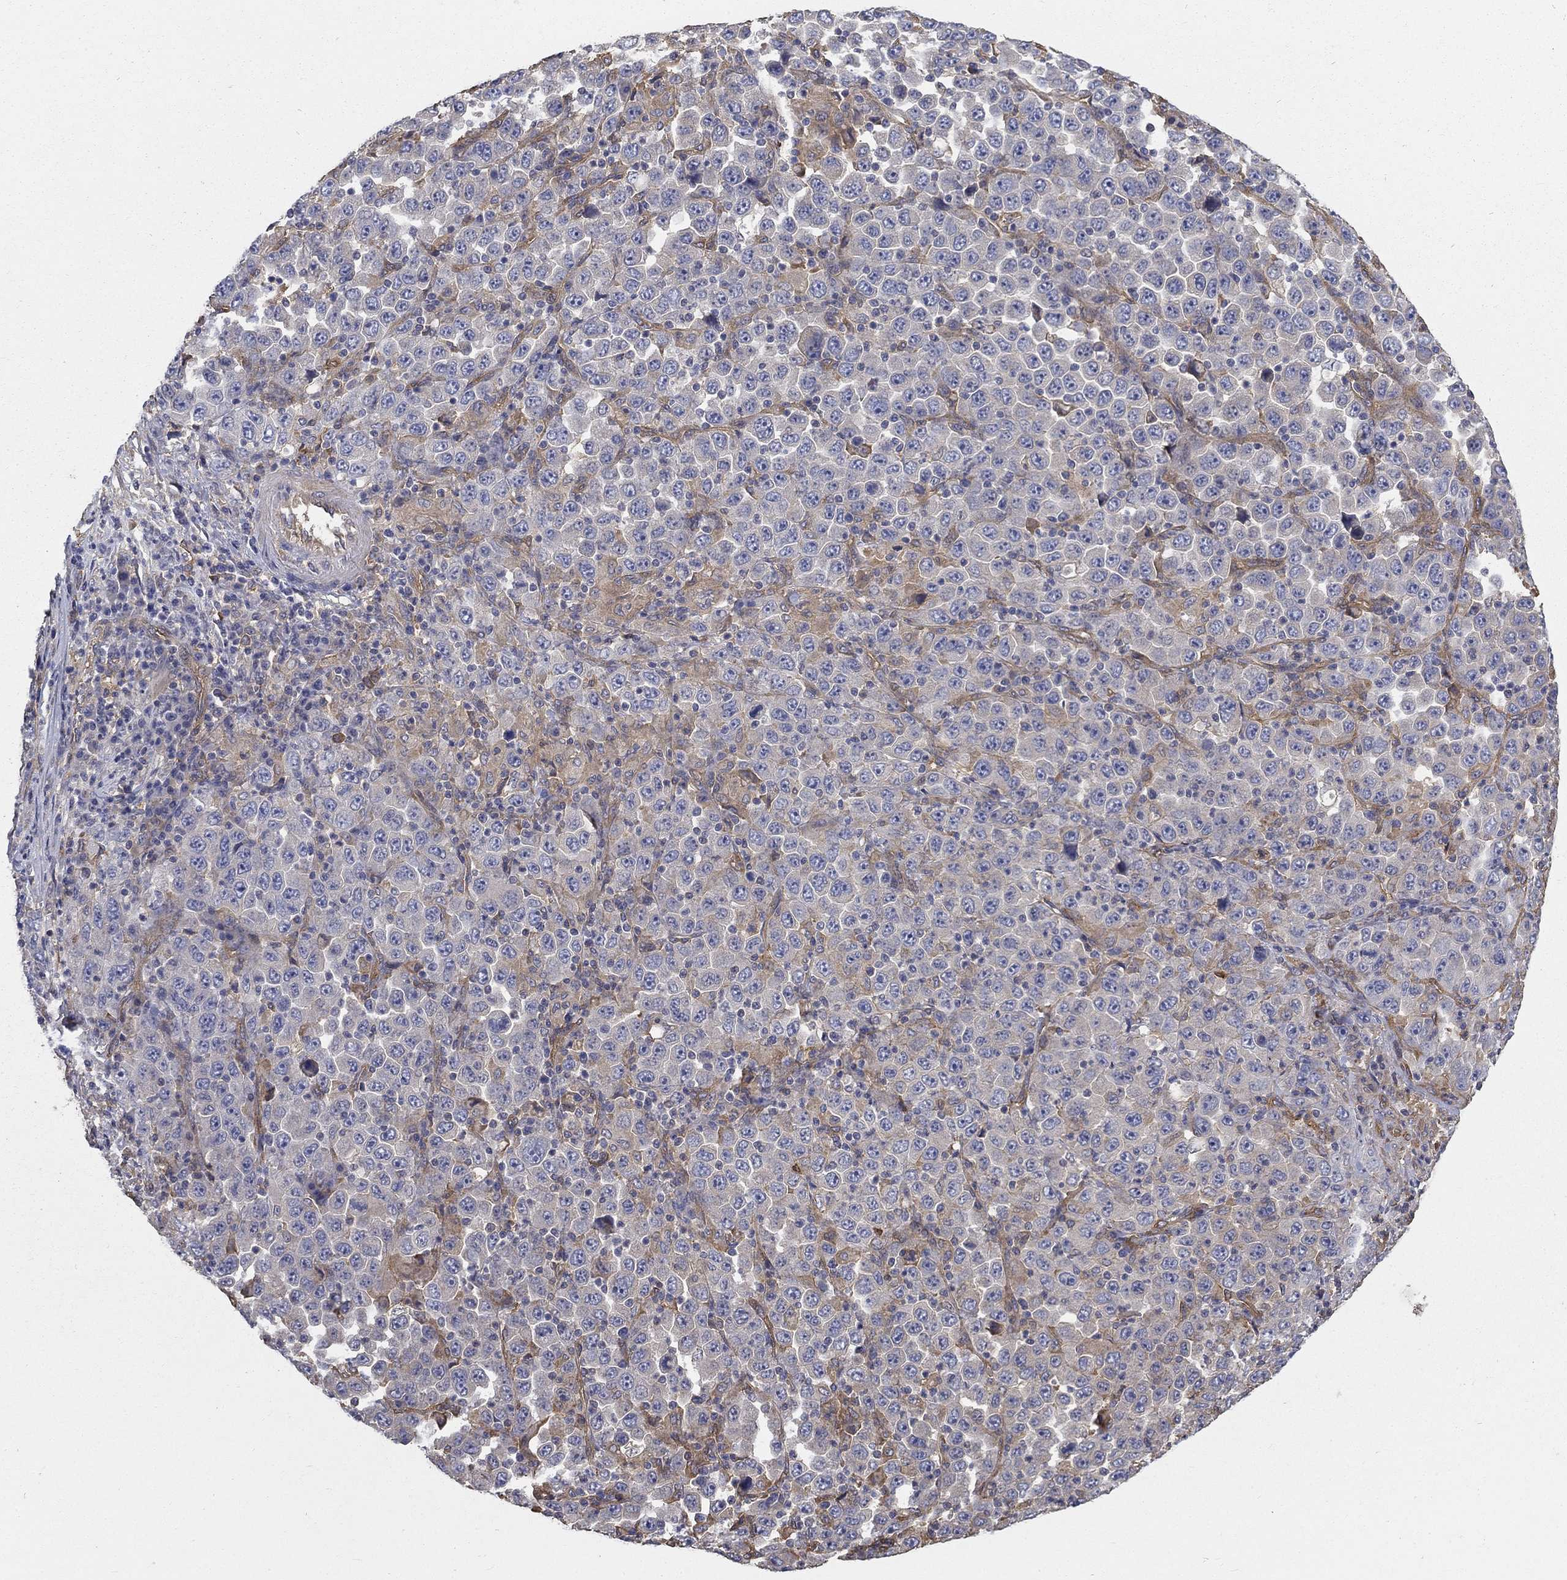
{"staining": {"intensity": "weak", "quantity": "25%-75%", "location": "cytoplasmic/membranous"}, "tissue": "stomach cancer", "cell_type": "Tumor cells", "image_type": "cancer", "snomed": [{"axis": "morphology", "description": "Normal tissue, NOS"}, {"axis": "morphology", "description": "Adenocarcinoma, NOS"}, {"axis": "topography", "description": "Stomach, upper"}, {"axis": "topography", "description": "Stomach"}], "caption": "This histopathology image demonstrates IHC staining of stomach cancer (adenocarcinoma), with low weak cytoplasmic/membranous staining in approximately 25%-75% of tumor cells.", "gene": "DPYSL2", "patient": {"sex": "male", "age": 59}}